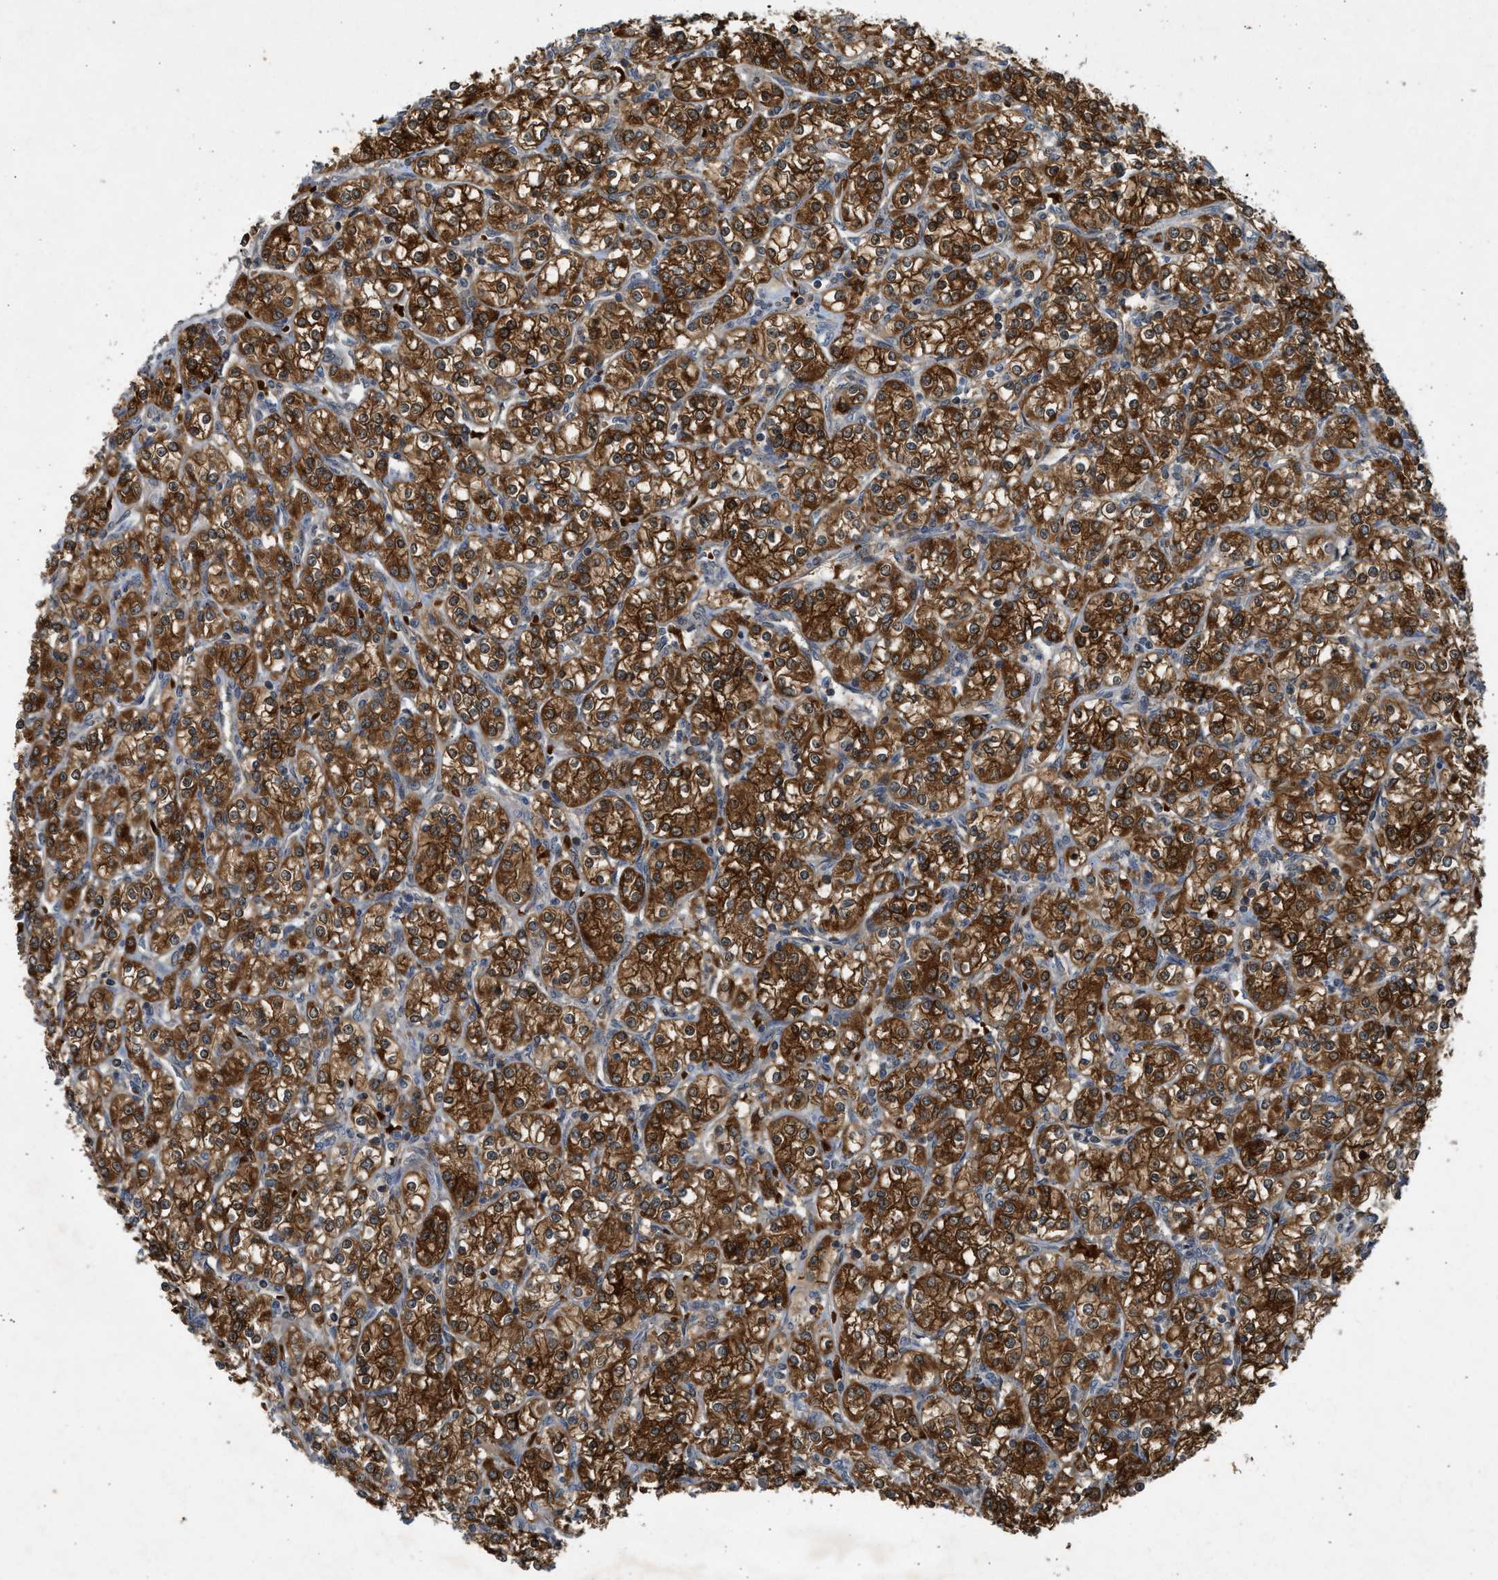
{"staining": {"intensity": "strong", "quantity": ">75%", "location": "cytoplasmic/membranous"}, "tissue": "renal cancer", "cell_type": "Tumor cells", "image_type": "cancer", "snomed": [{"axis": "morphology", "description": "Adenocarcinoma, NOS"}, {"axis": "topography", "description": "Kidney"}], "caption": "Adenocarcinoma (renal) stained with a brown dye exhibits strong cytoplasmic/membranous positive staining in about >75% of tumor cells.", "gene": "MAPK7", "patient": {"sex": "male", "age": 77}}